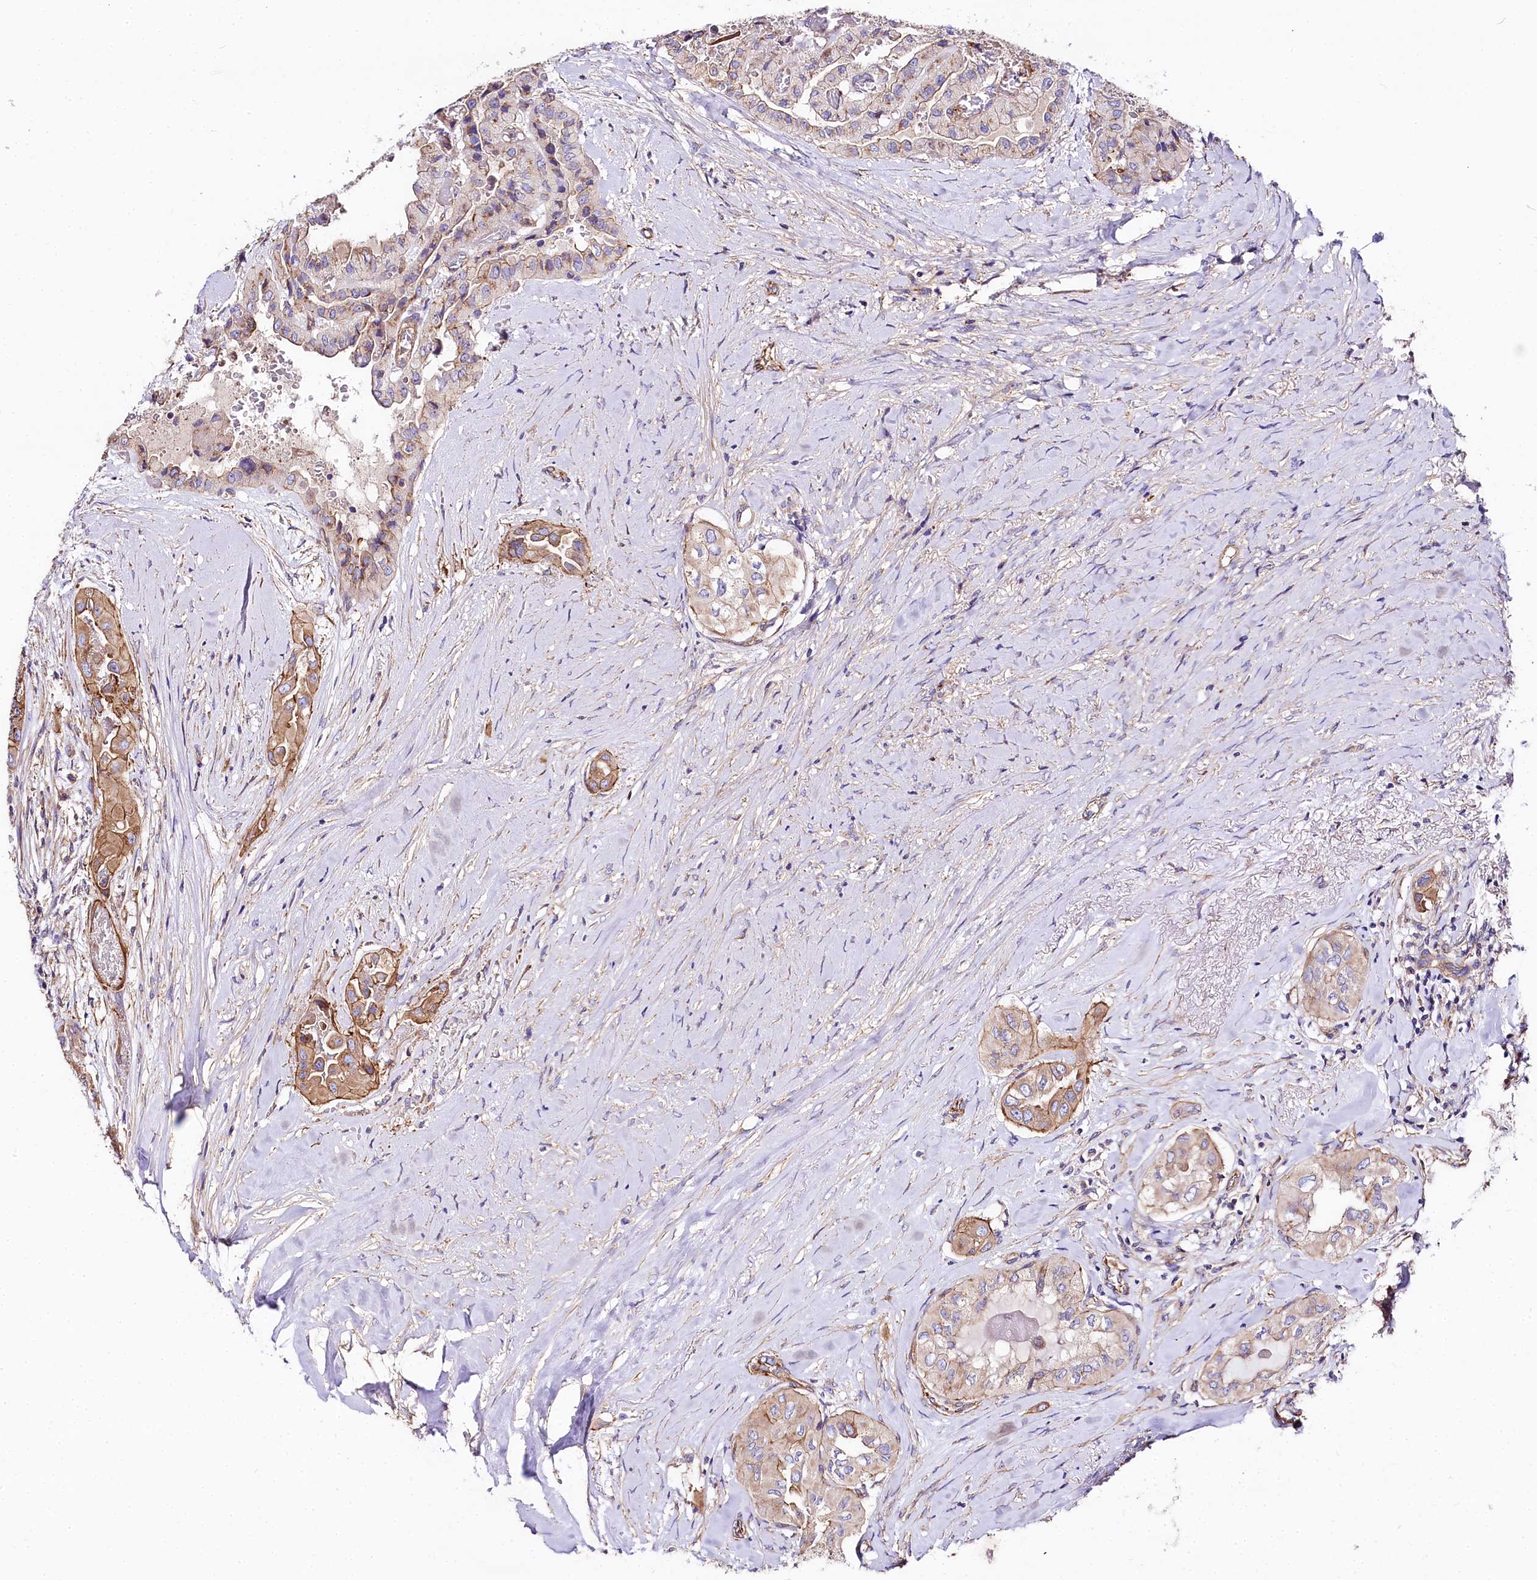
{"staining": {"intensity": "moderate", "quantity": "<25%", "location": "cytoplasmic/membranous"}, "tissue": "thyroid cancer", "cell_type": "Tumor cells", "image_type": "cancer", "snomed": [{"axis": "morphology", "description": "Papillary adenocarcinoma, NOS"}, {"axis": "topography", "description": "Thyroid gland"}], "caption": "Tumor cells demonstrate low levels of moderate cytoplasmic/membranous expression in about <25% of cells in human thyroid cancer.", "gene": "FCHSD2", "patient": {"sex": "female", "age": 59}}